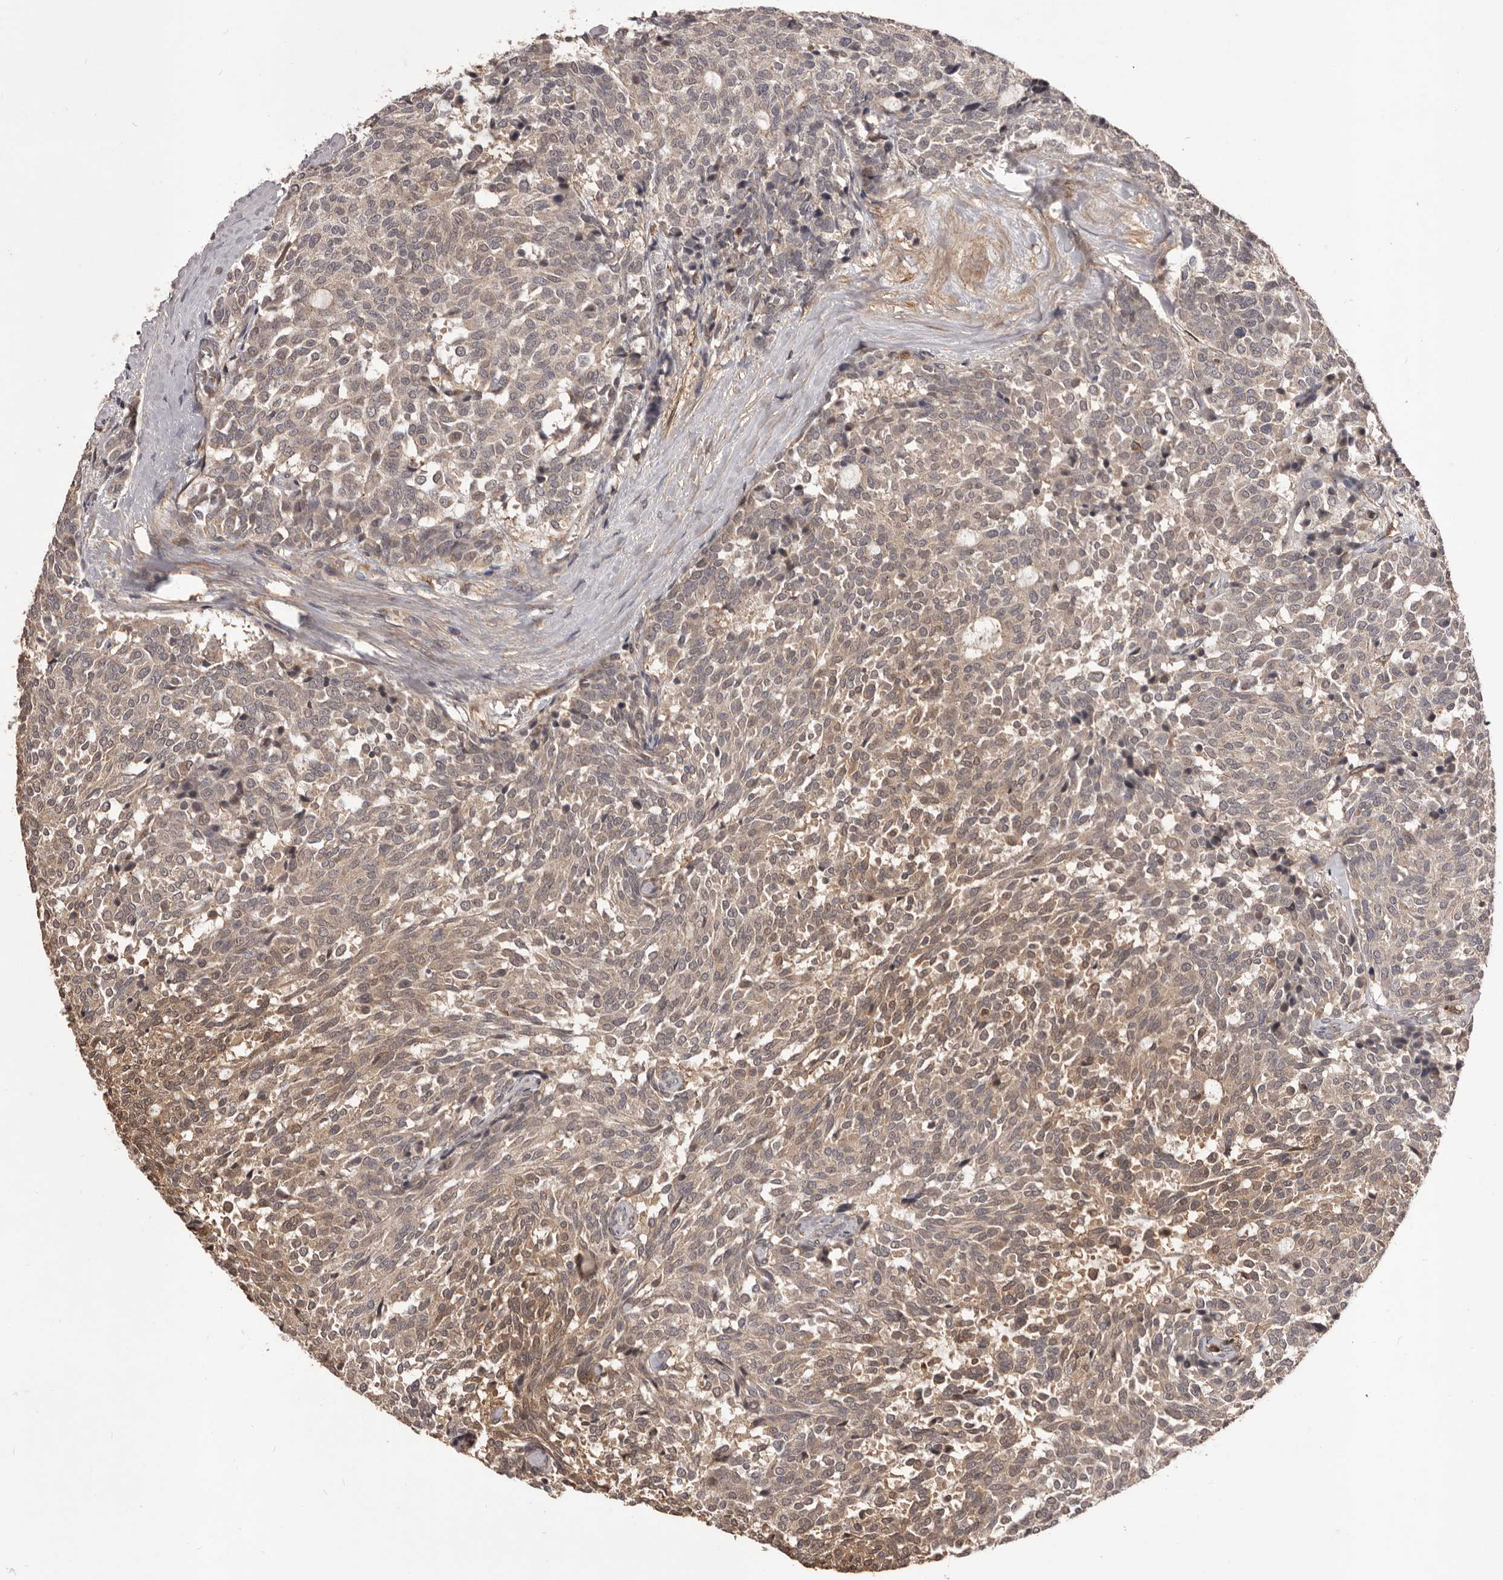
{"staining": {"intensity": "moderate", "quantity": "25%-75%", "location": "cytoplasmic/membranous"}, "tissue": "carcinoid", "cell_type": "Tumor cells", "image_type": "cancer", "snomed": [{"axis": "morphology", "description": "Carcinoid, malignant, NOS"}, {"axis": "topography", "description": "Pancreas"}], "caption": "Immunohistochemical staining of human carcinoid shows moderate cytoplasmic/membranous protein staining in approximately 25%-75% of tumor cells. (DAB IHC with brightfield microscopy, high magnification).", "gene": "GLIPR2", "patient": {"sex": "female", "age": 54}}